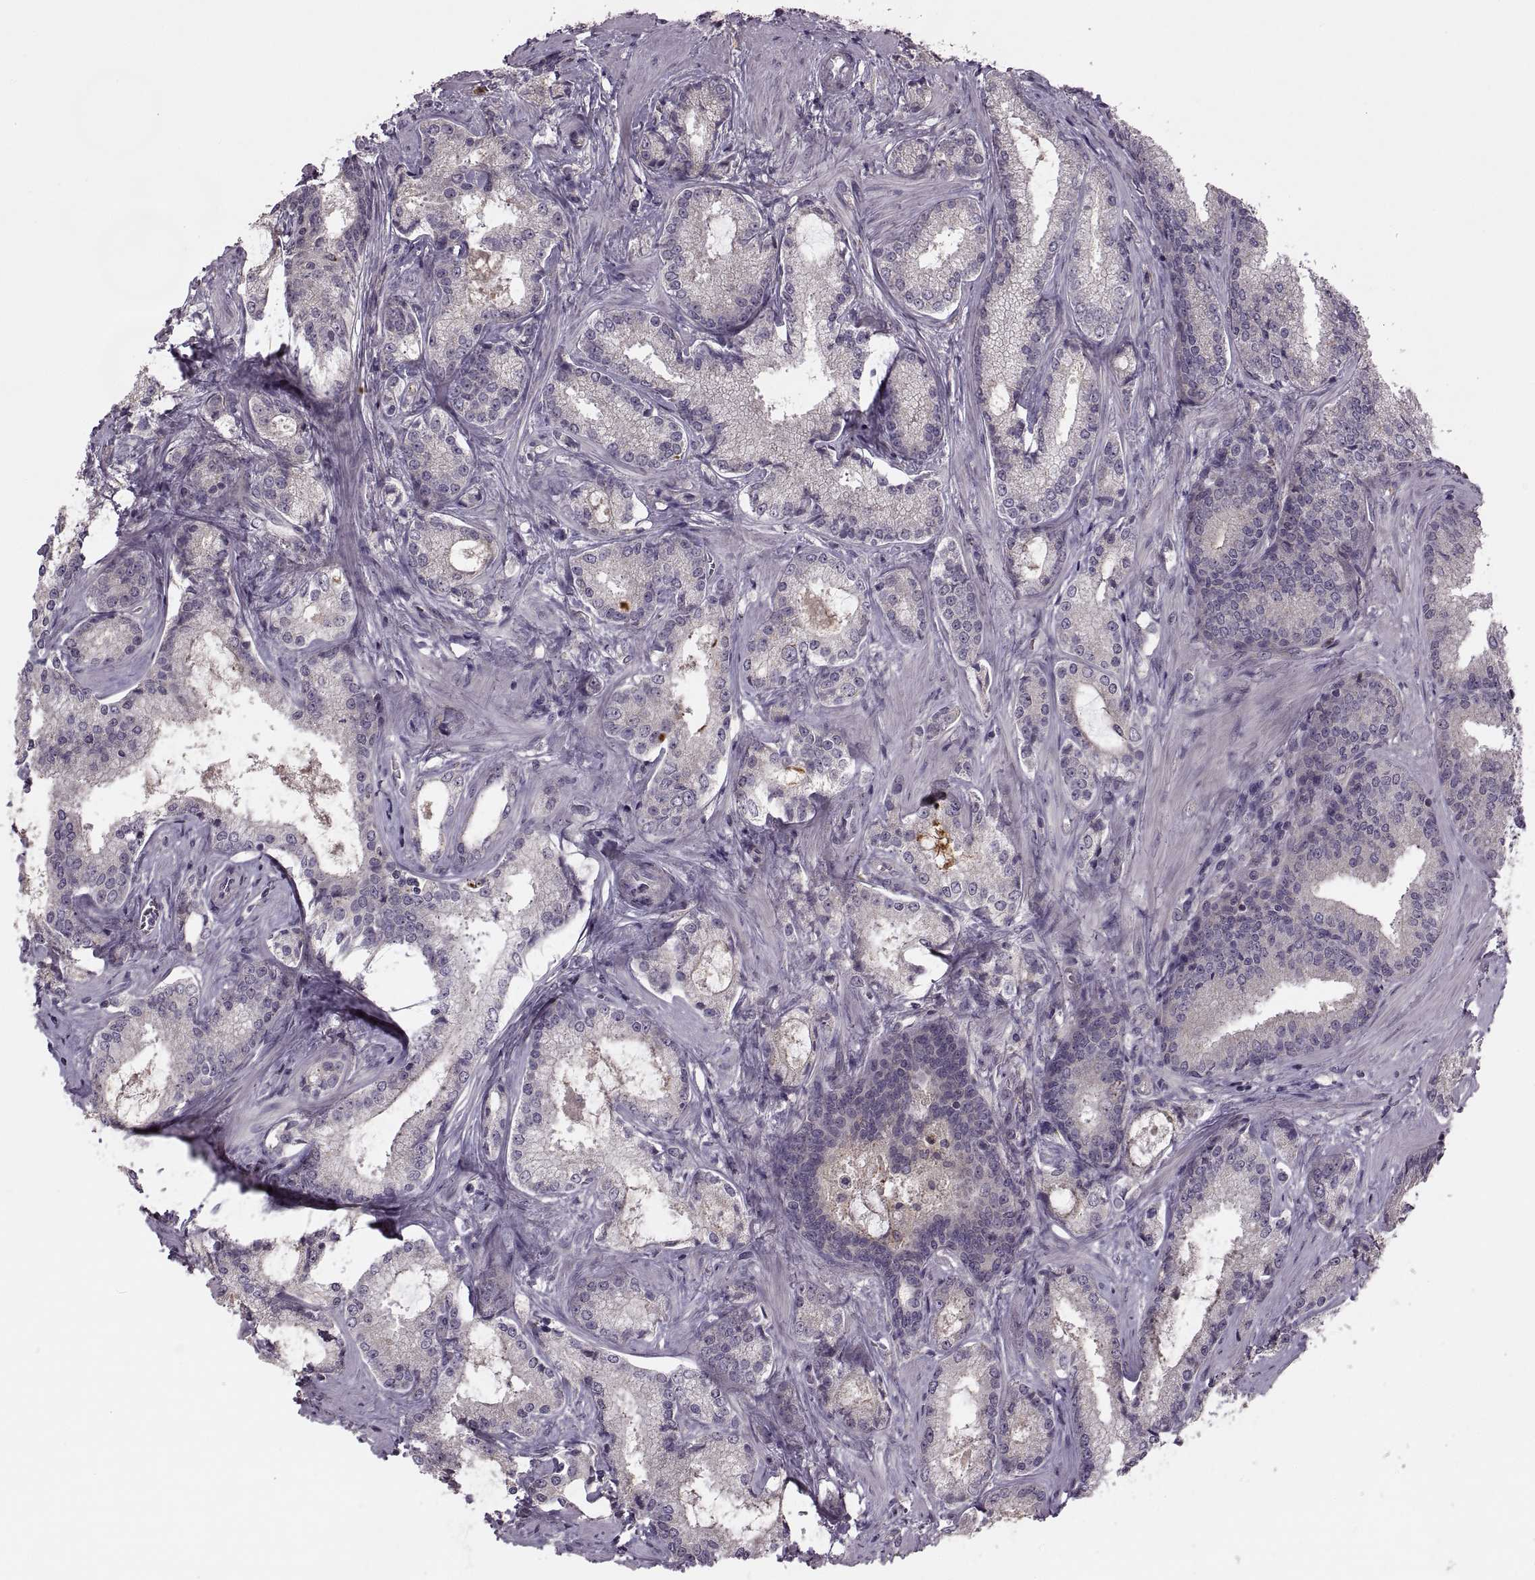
{"staining": {"intensity": "negative", "quantity": "none", "location": "none"}, "tissue": "prostate cancer", "cell_type": "Tumor cells", "image_type": "cancer", "snomed": [{"axis": "morphology", "description": "Adenocarcinoma, Low grade"}, {"axis": "topography", "description": "Prostate"}], "caption": "A photomicrograph of prostate cancer stained for a protein shows no brown staining in tumor cells.", "gene": "PIERCE1", "patient": {"sex": "male", "age": 56}}